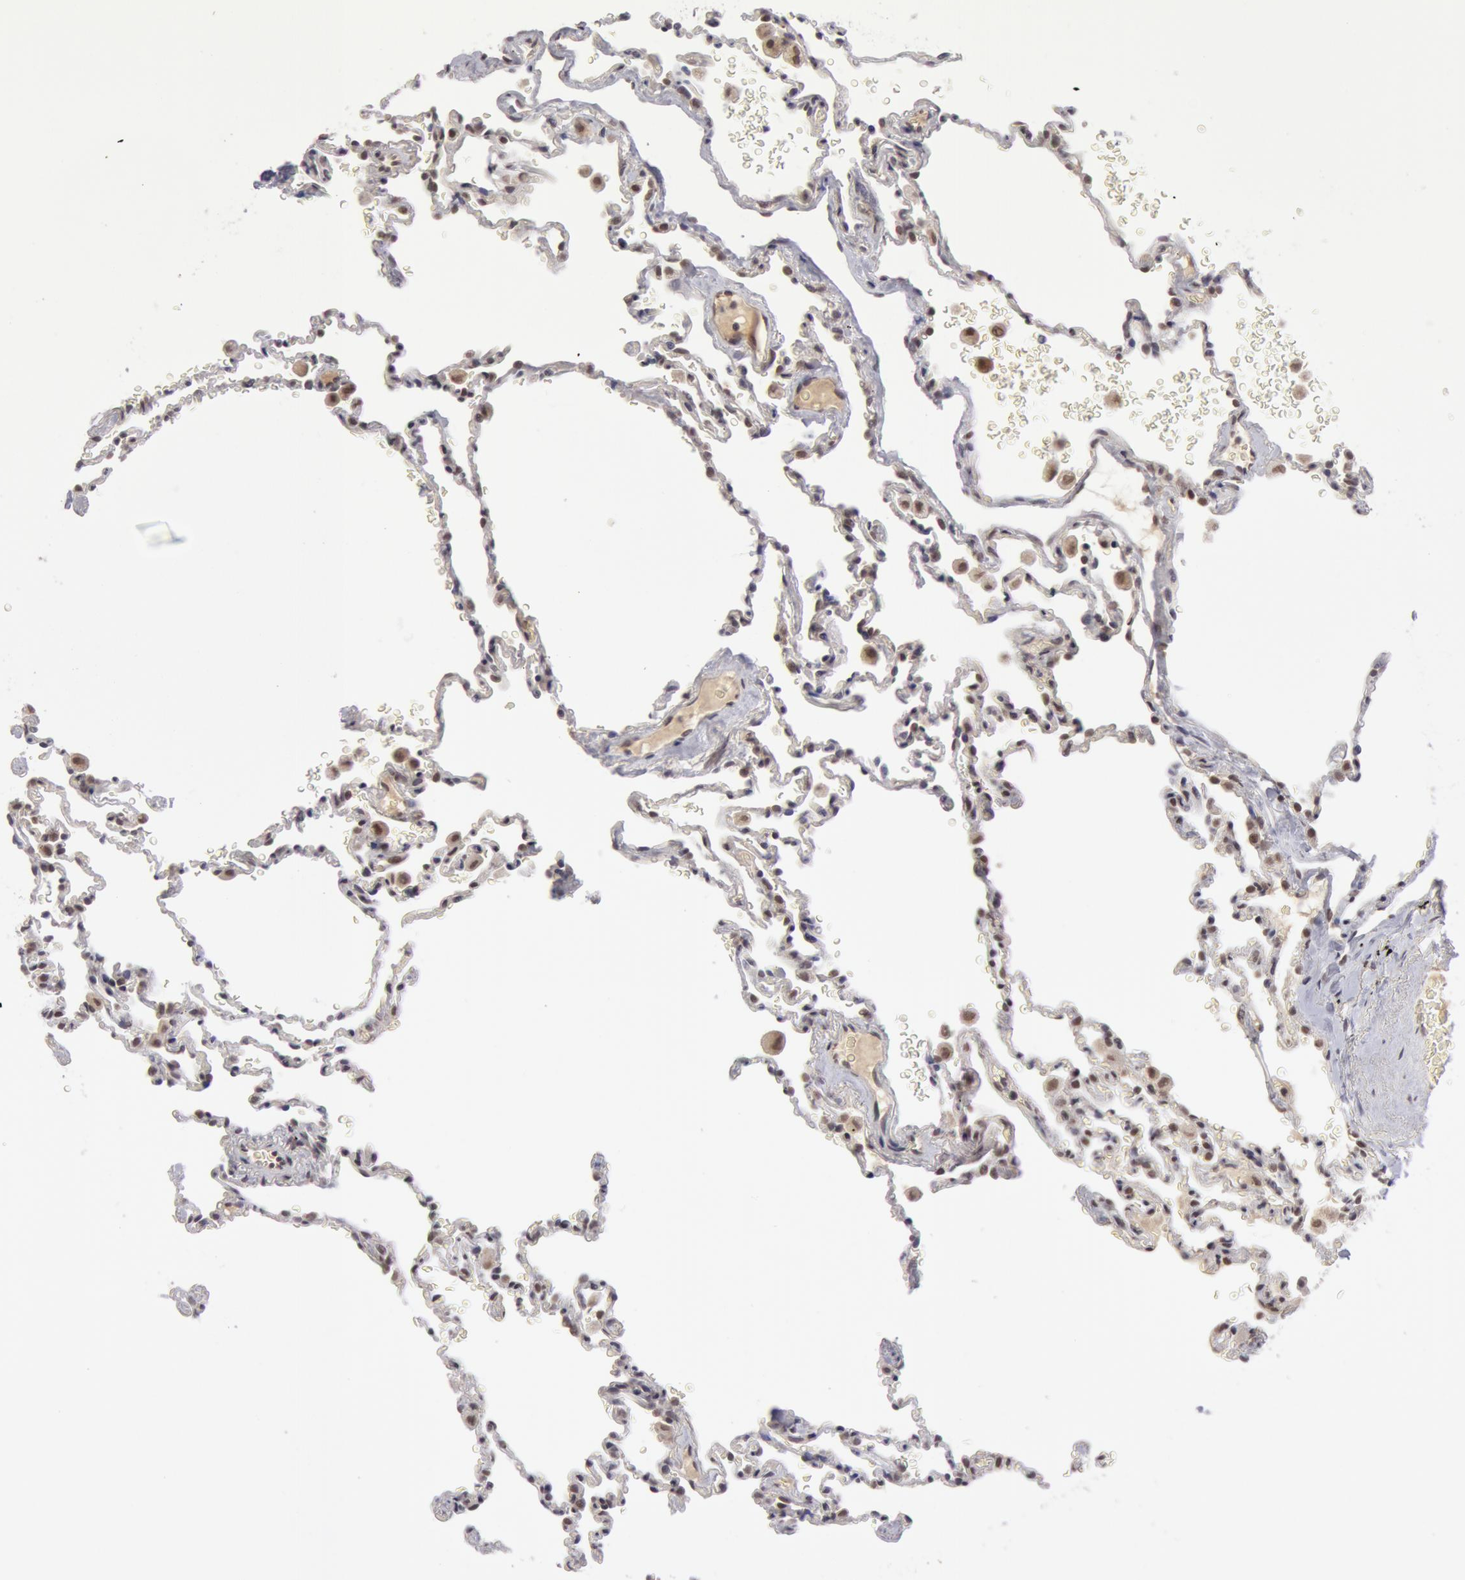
{"staining": {"intensity": "moderate", "quantity": "25%-75%", "location": "nuclear"}, "tissue": "lung", "cell_type": "Alveolar cells", "image_type": "normal", "snomed": [{"axis": "morphology", "description": "Normal tissue, NOS"}, {"axis": "topography", "description": "Lung"}], "caption": "This micrograph shows immunohistochemistry (IHC) staining of benign lung, with medium moderate nuclear expression in about 25%-75% of alveolar cells.", "gene": "VRTN", "patient": {"sex": "male", "age": 59}}